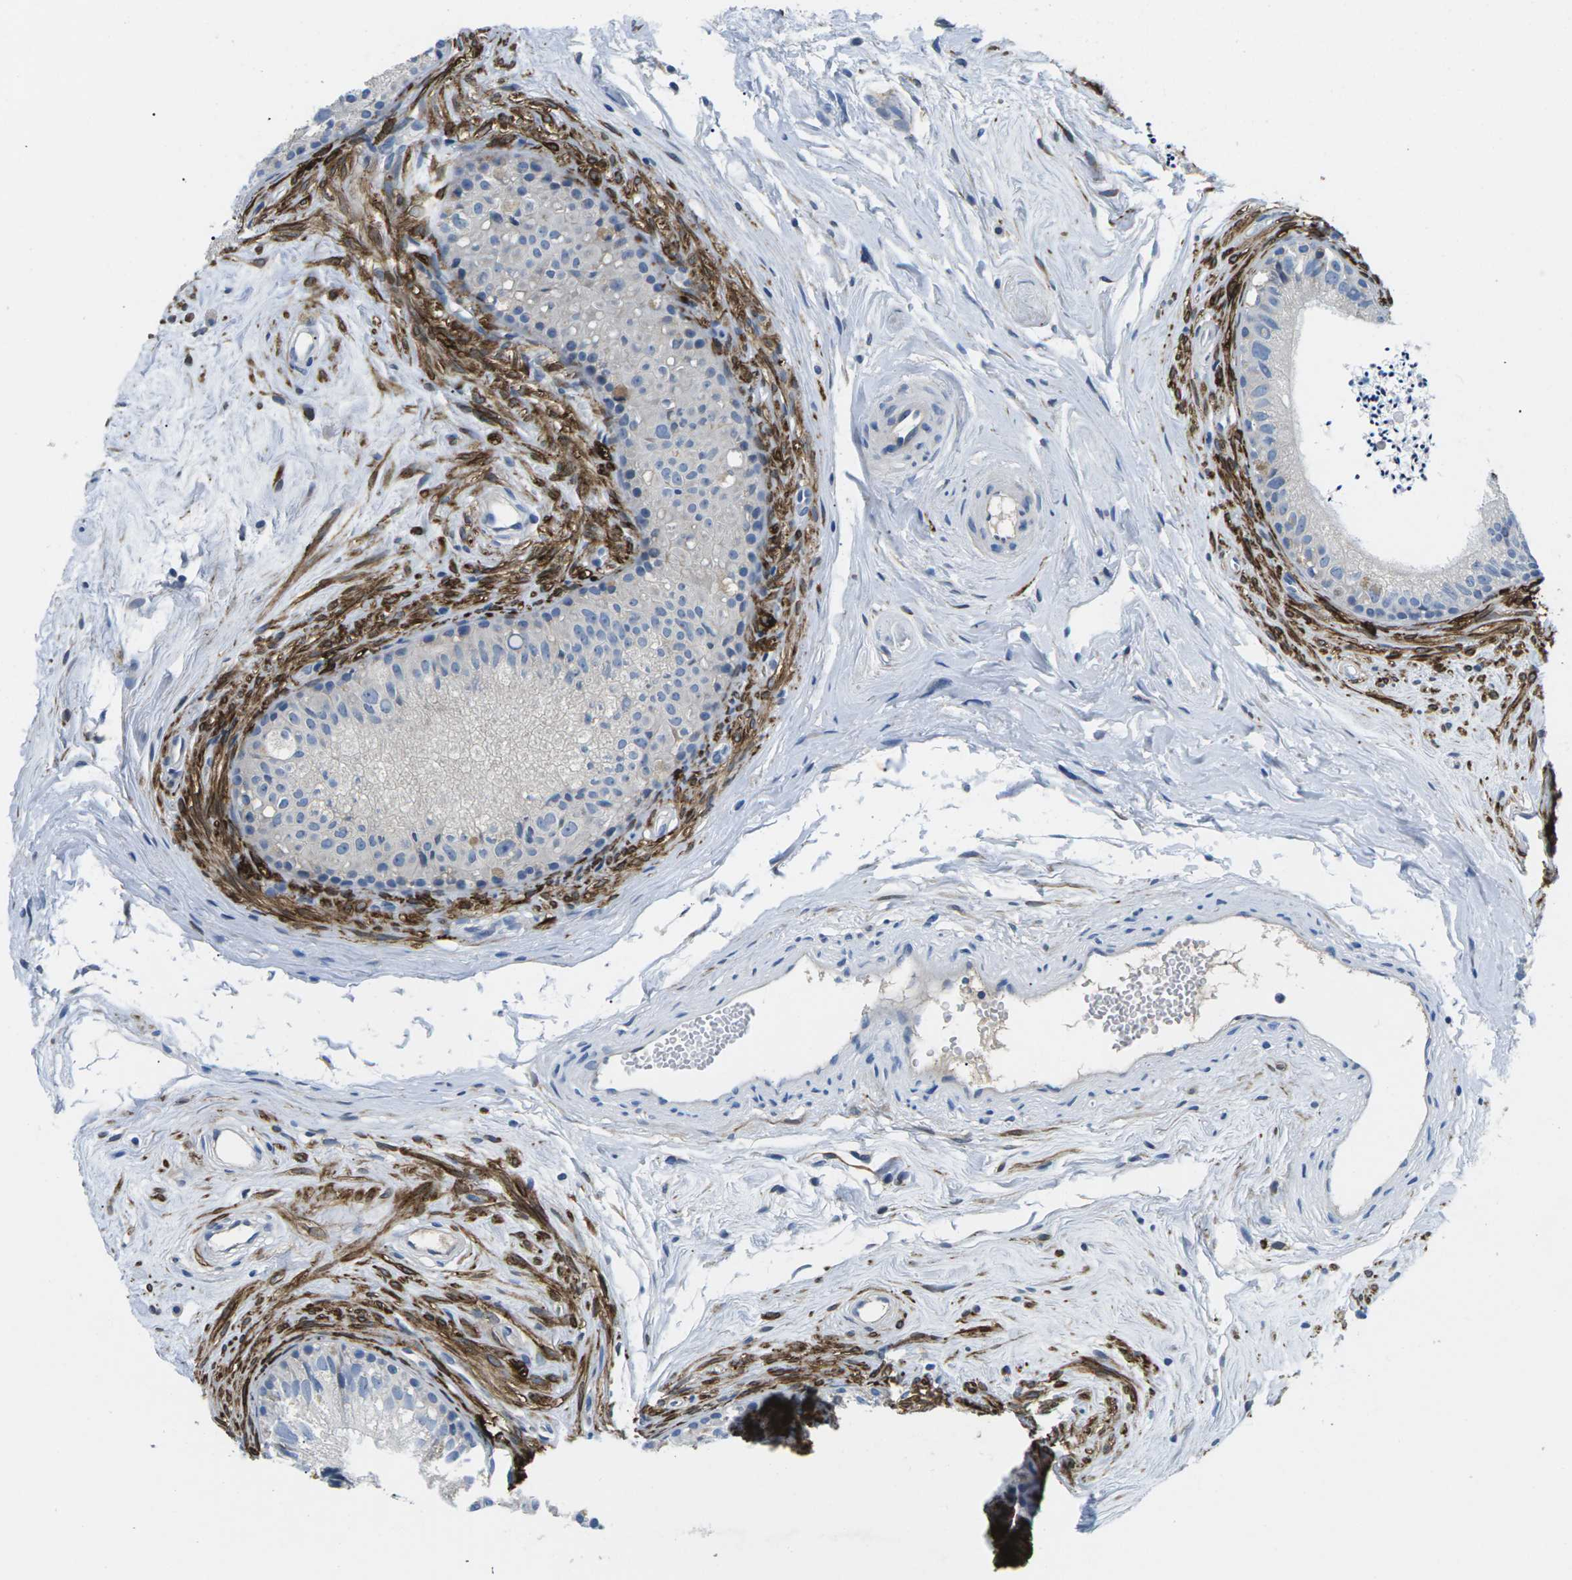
{"staining": {"intensity": "negative", "quantity": "none", "location": "none"}, "tissue": "epididymis", "cell_type": "Glandular cells", "image_type": "normal", "snomed": [{"axis": "morphology", "description": "Normal tissue, NOS"}, {"axis": "topography", "description": "Epididymis"}], "caption": "DAB (3,3'-diaminobenzidine) immunohistochemical staining of normal epididymis reveals no significant staining in glandular cells.", "gene": "TSPAN2", "patient": {"sex": "male", "age": 56}}